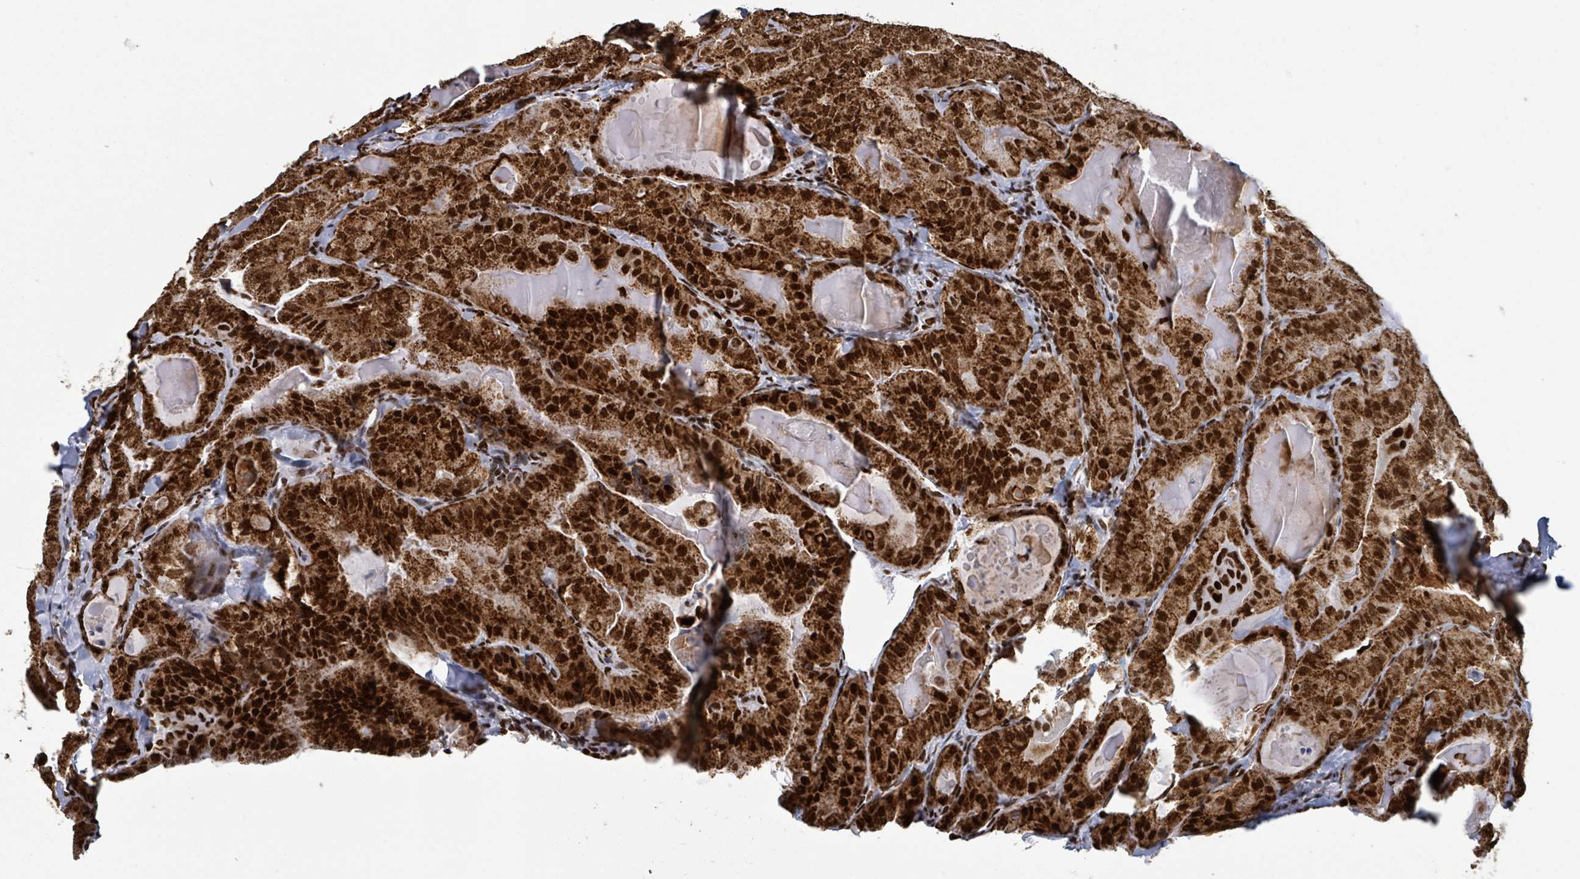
{"staining": {"intensity": "strong", "quantity": ">75%", "location": "cytoplasmic/membranous,nuclear"}, "tissue": "thyroid cancer", "cell_type": "Tumor cells", "image_type": "cancer", "snomed": [{"axis": "morphology", "description": "Papillary adenocarcinoma, NOS"}, {"axis": "topography", "description": "Thyroid gland"}], "caption": "This is an image of immunohistochemistry (IHC) staining of thyroid papillary adenocarcinoma, which shows strong staining in the cytoplasmic/membranous and nuclear of tumor cells.", "gene": "DHX16", "patient": {"sex": "female", "age": 68}}